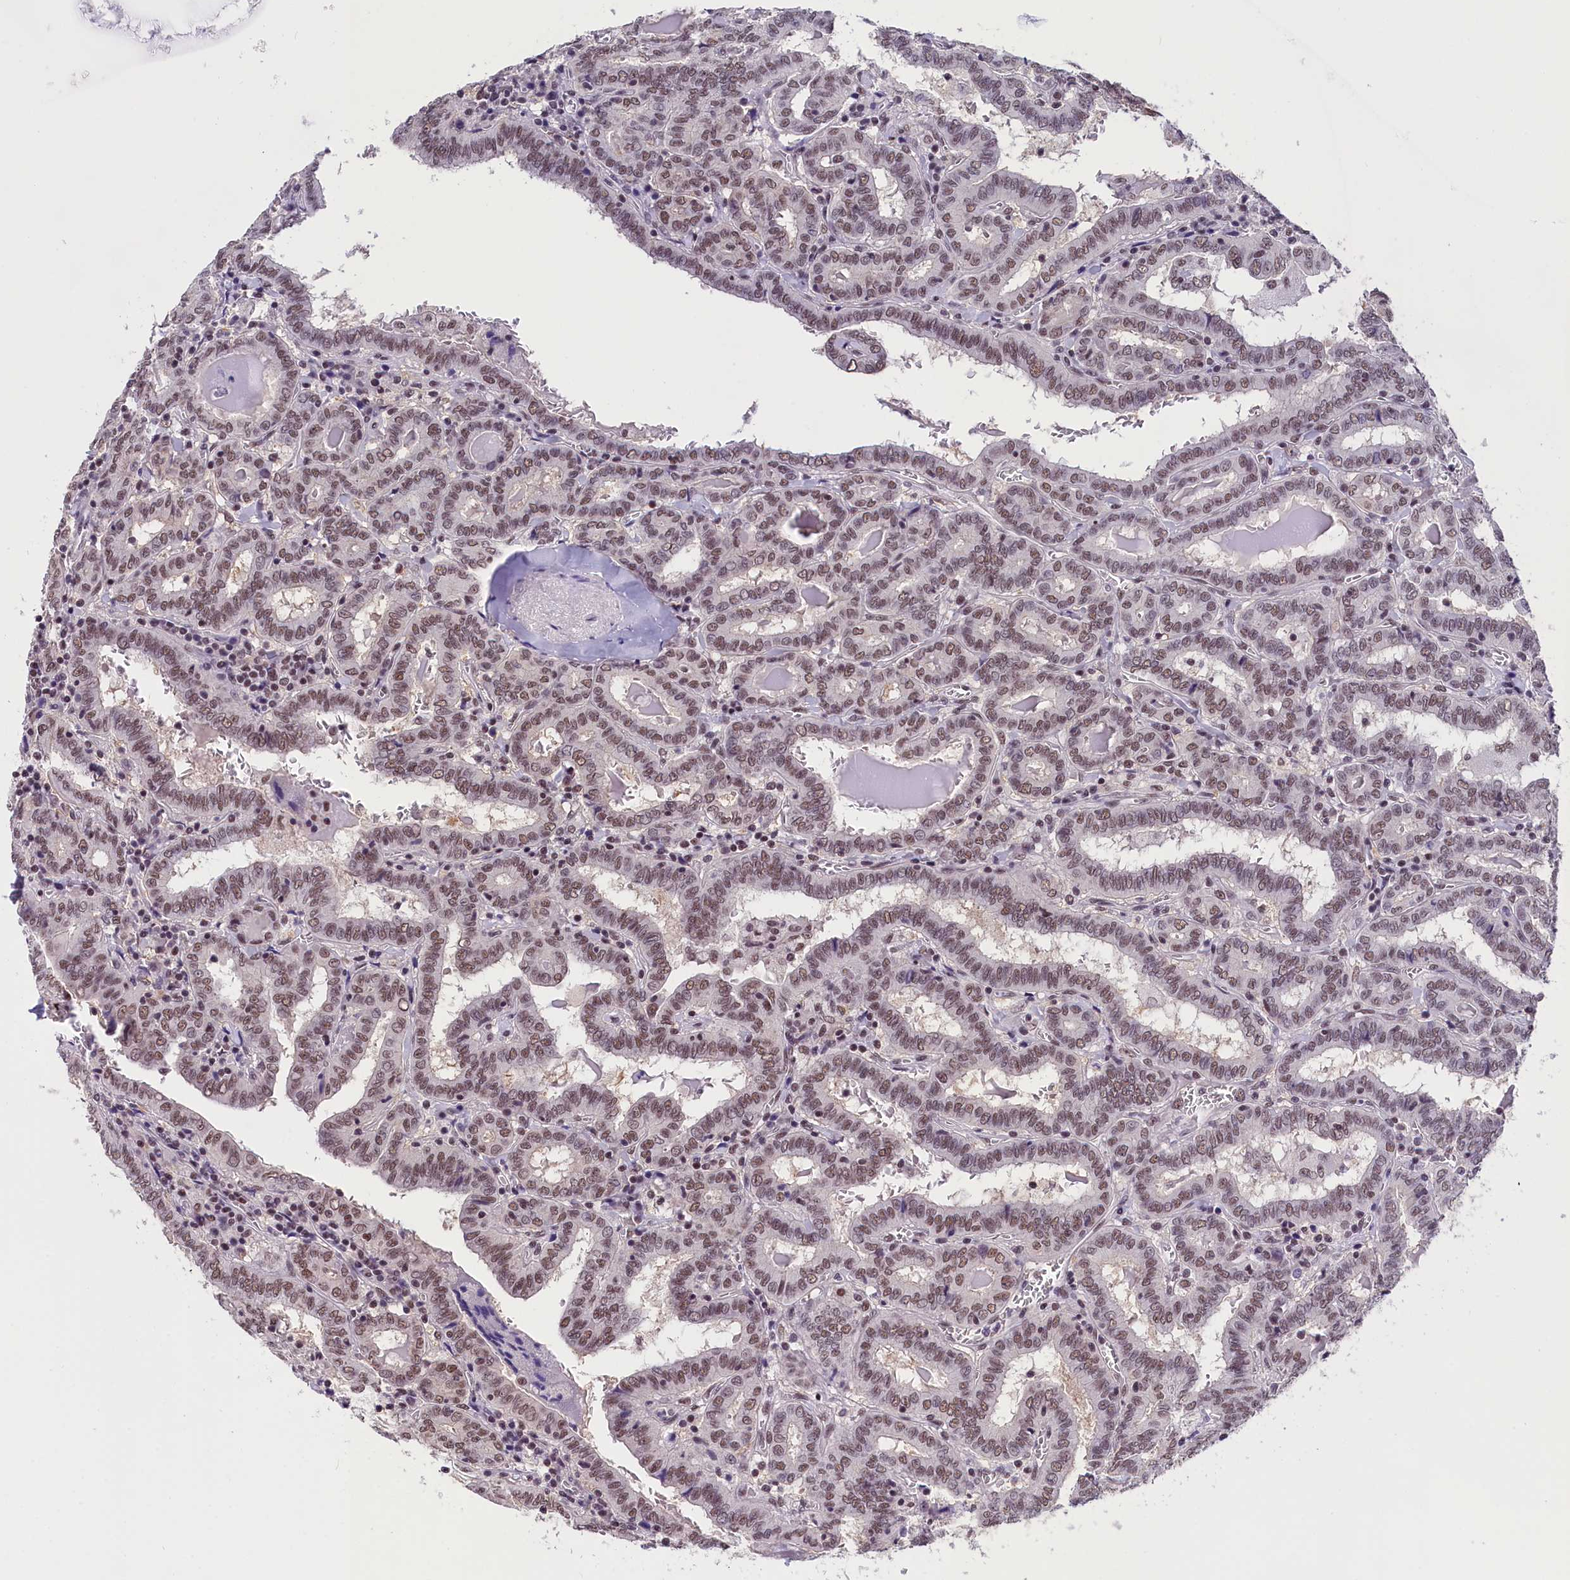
{"staining": {"intensity": "moderate", "quantity": ">75%", "location": "nuclear"}, "tissue": "thyroid cancer", "cell_type": "Tumor cells", "image_type": "cancer", "snomed": [{"axis": "morphology", "description": "Papillary adenocarcinoma, NOS"}, {"axis": "topography", "description": "Thyroid gland"}], "caption": "Protein staining by immunohistochemistry demonstrates moderate nuclear expression in about >75% of tumor cells in thyroid papillary adenocarcinoma. (DAB (3,3'-diaminobenzidine) IHC with brightfield microscopy, high magnification).", "gene": "ZC3H4", "patient": {"sex": "female", "age": 72}}